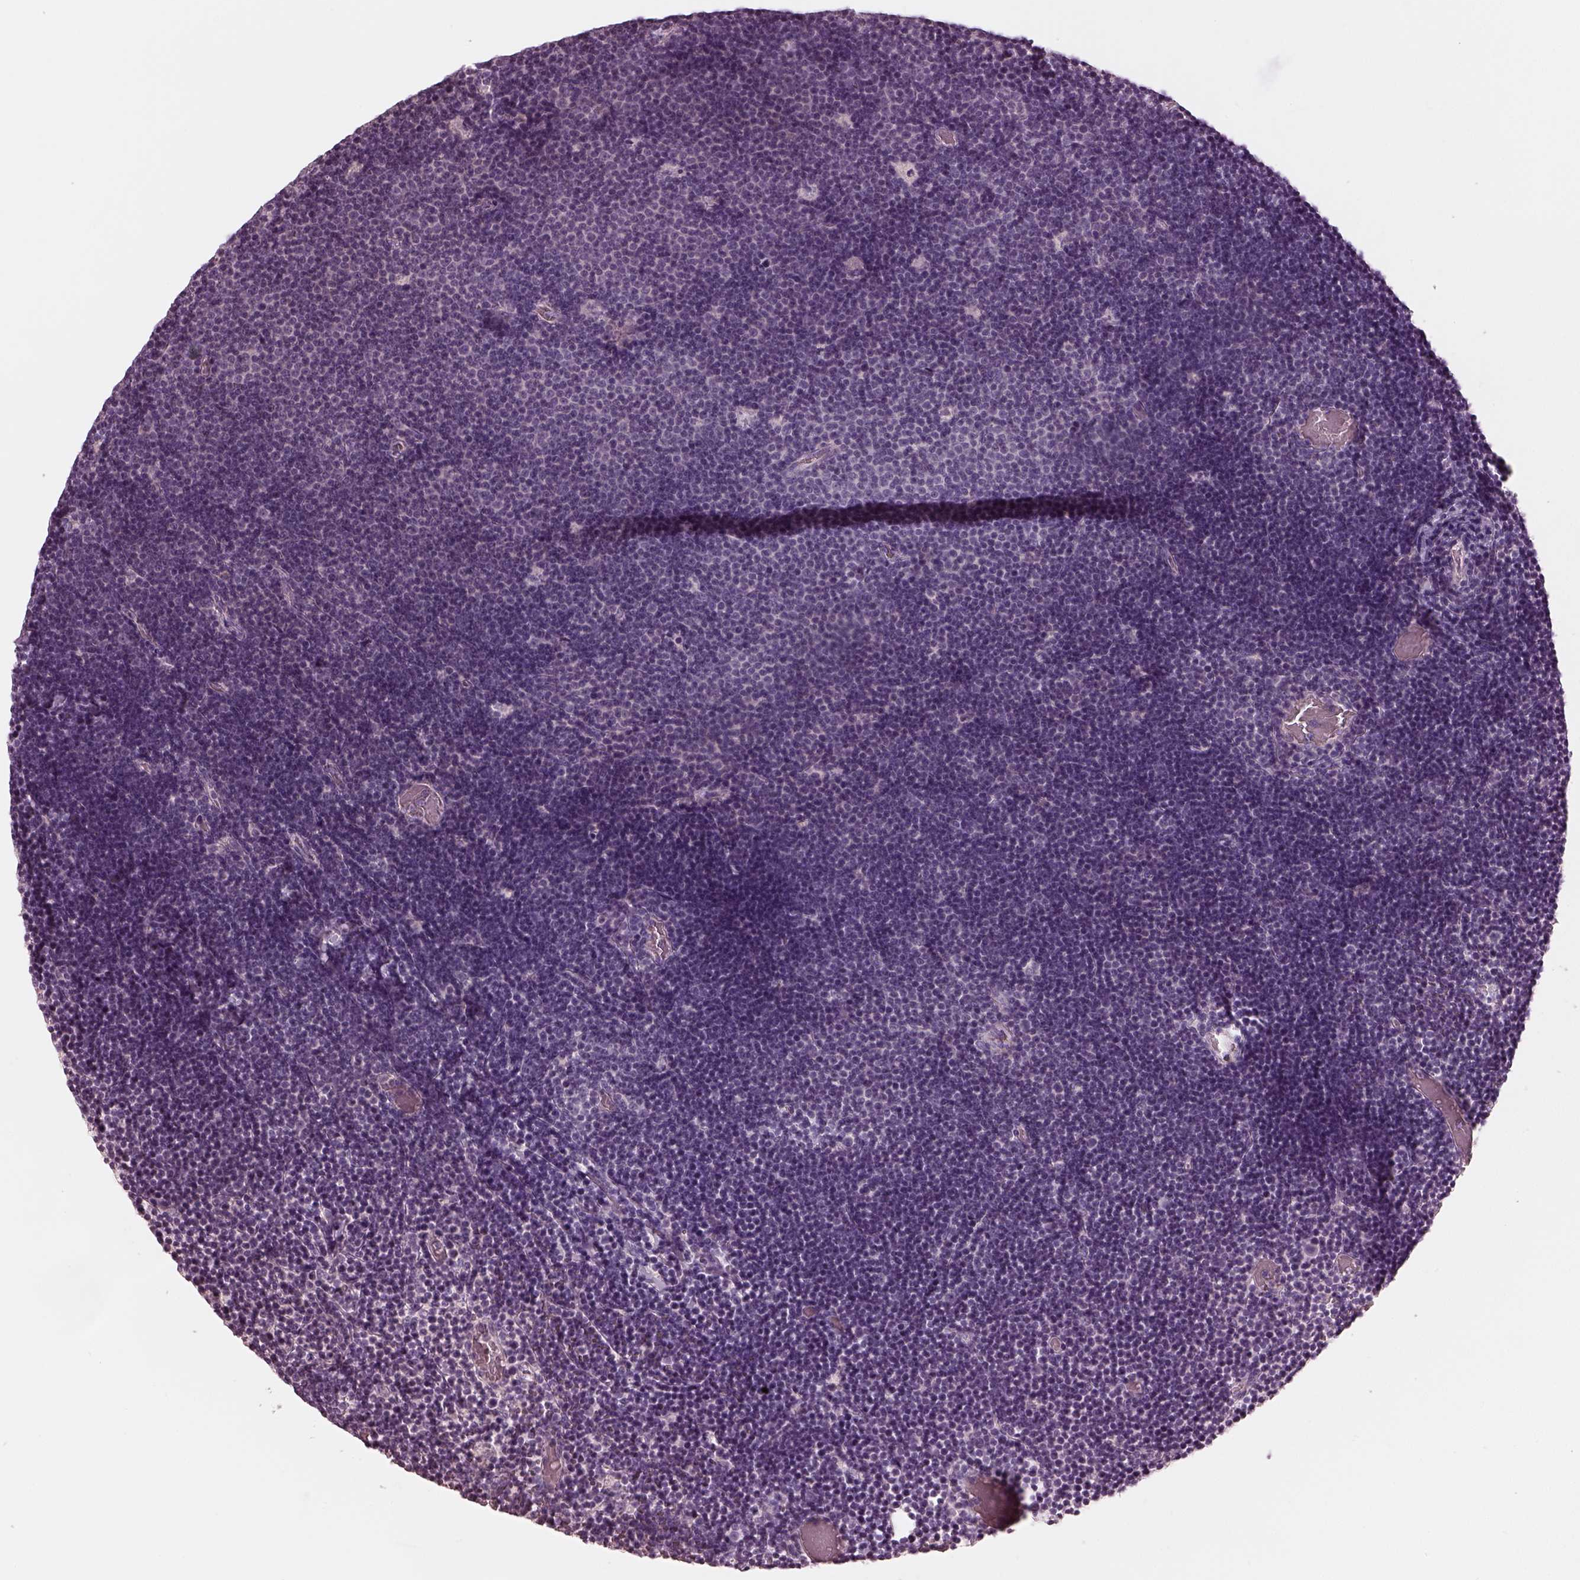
{"staining": {"intensity": "negative", "quantity": "none", "location": "none"}, "tissue": "lymphoma", "cell_type": "Tumor cells", "image_type": "cancer", "snomed": [{"axis": "morphology", "description": "Malignant lymphoma, non-Hodgkin's type, Low grade"}, {"axis": "topography", "description": "Brain"}], "caption": "Immunohistochemistry image of neoplastic tissue: lymphoma stained with DAB (3,3'-diaminobenzidine) displays no significant protein positivity in tumor cells. (Stains: DAB (3,3'-diaminobenzidine) immunohistochemistry (IHC) with hematoxylin counter stain, Microscopy: brightfield microscopy at high magnification).", "gene": "MIA", "patient": {"sex": "female", "age": 66}}